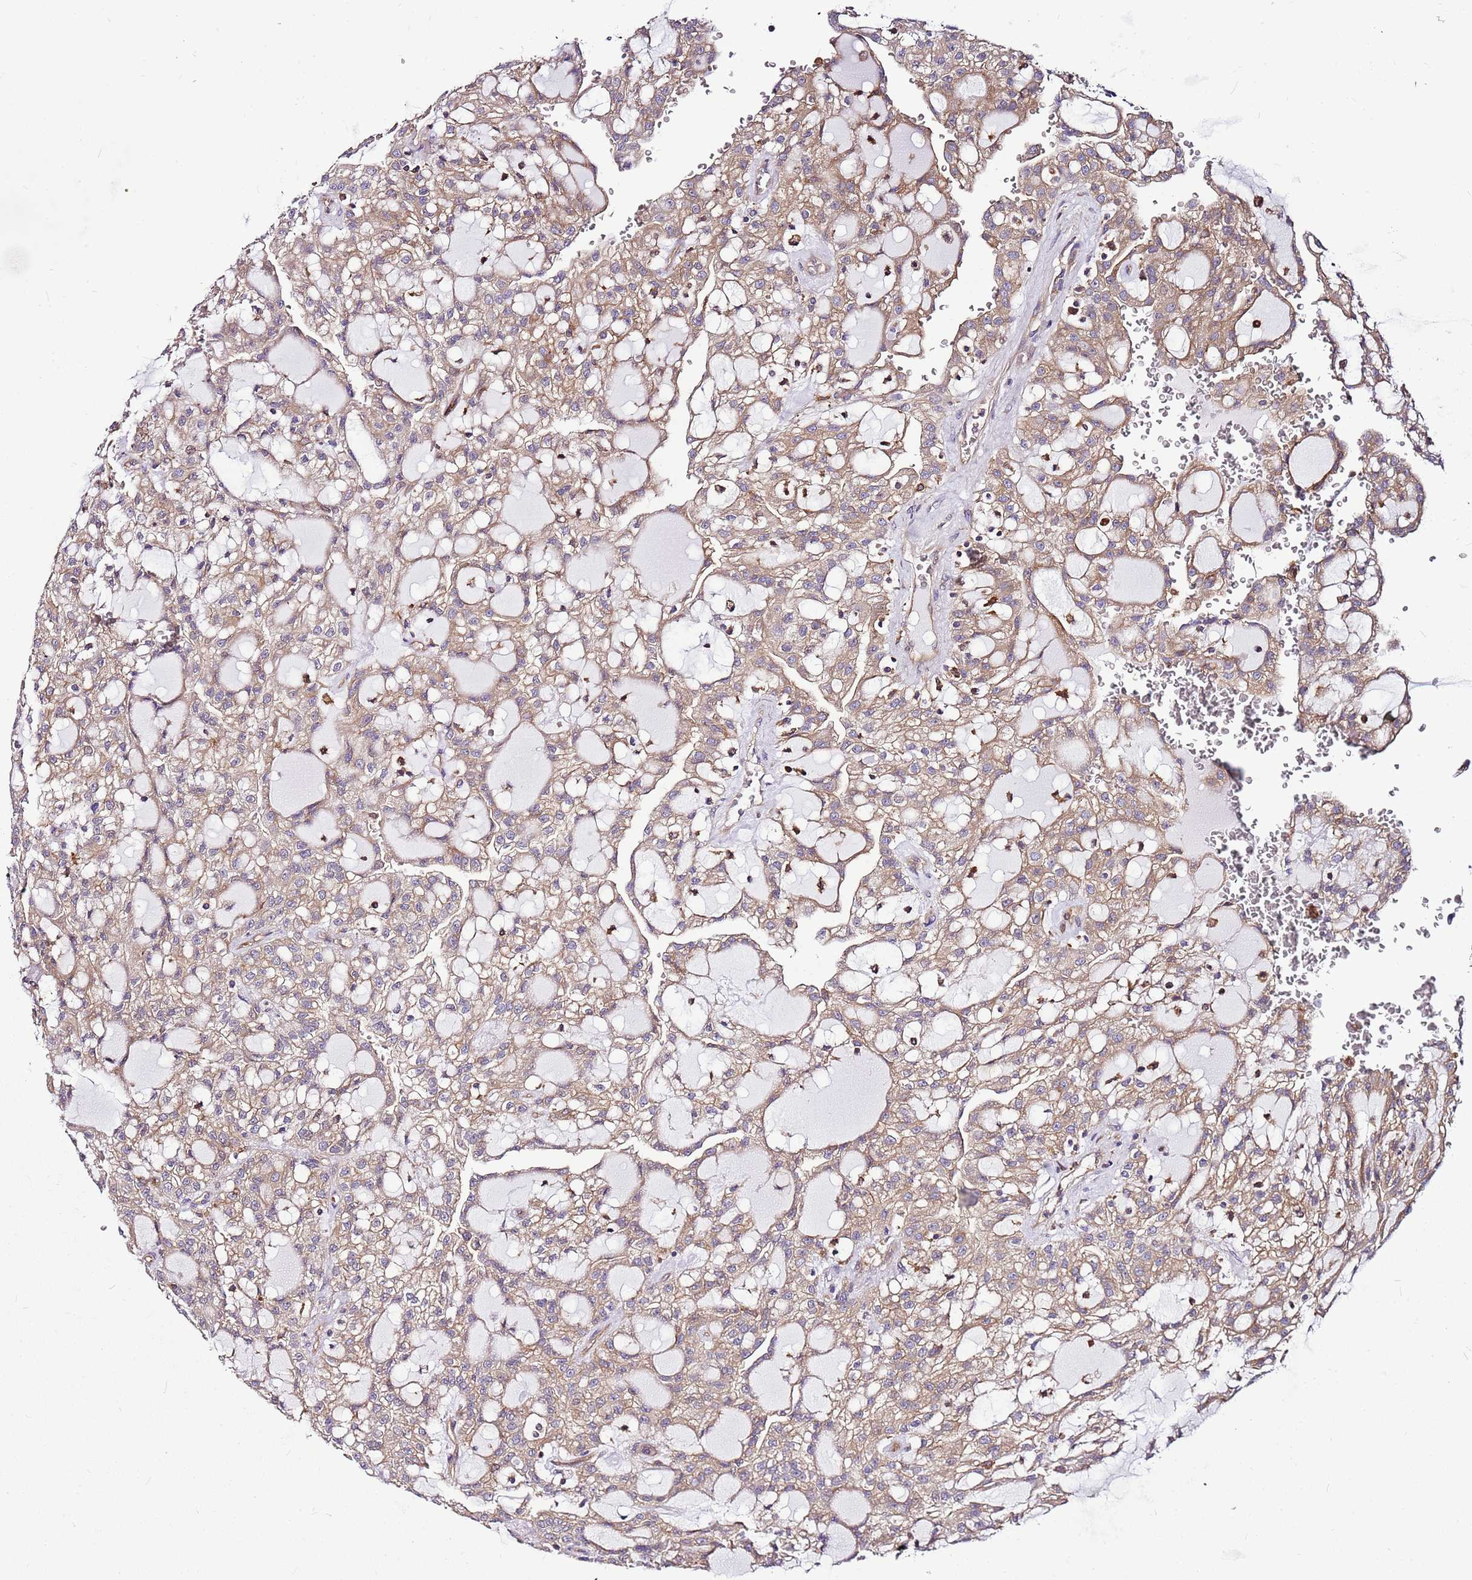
{"staining": {"intensity": "moderate", "quantity": ">75%", "location": "cytoplasmic/membranous"}, "tissue": "renal cancer", "cell_type": "Tumor cells", "image_type": "cancer", "snomed": [{"axis": "morphology", "description": "Adenocarcinoma, NOS"}, {"axis": "topography", "description": "Kidney"}], "caption": "Immunohistochemical staining of human renal adenocarcinoma exhibits medium levels of moderate cytoplasmic/membranous protein expression in about >75% of tumor cells.", "gene": "ATXN2L", "patient": {"sex": "male", "age": 63}}